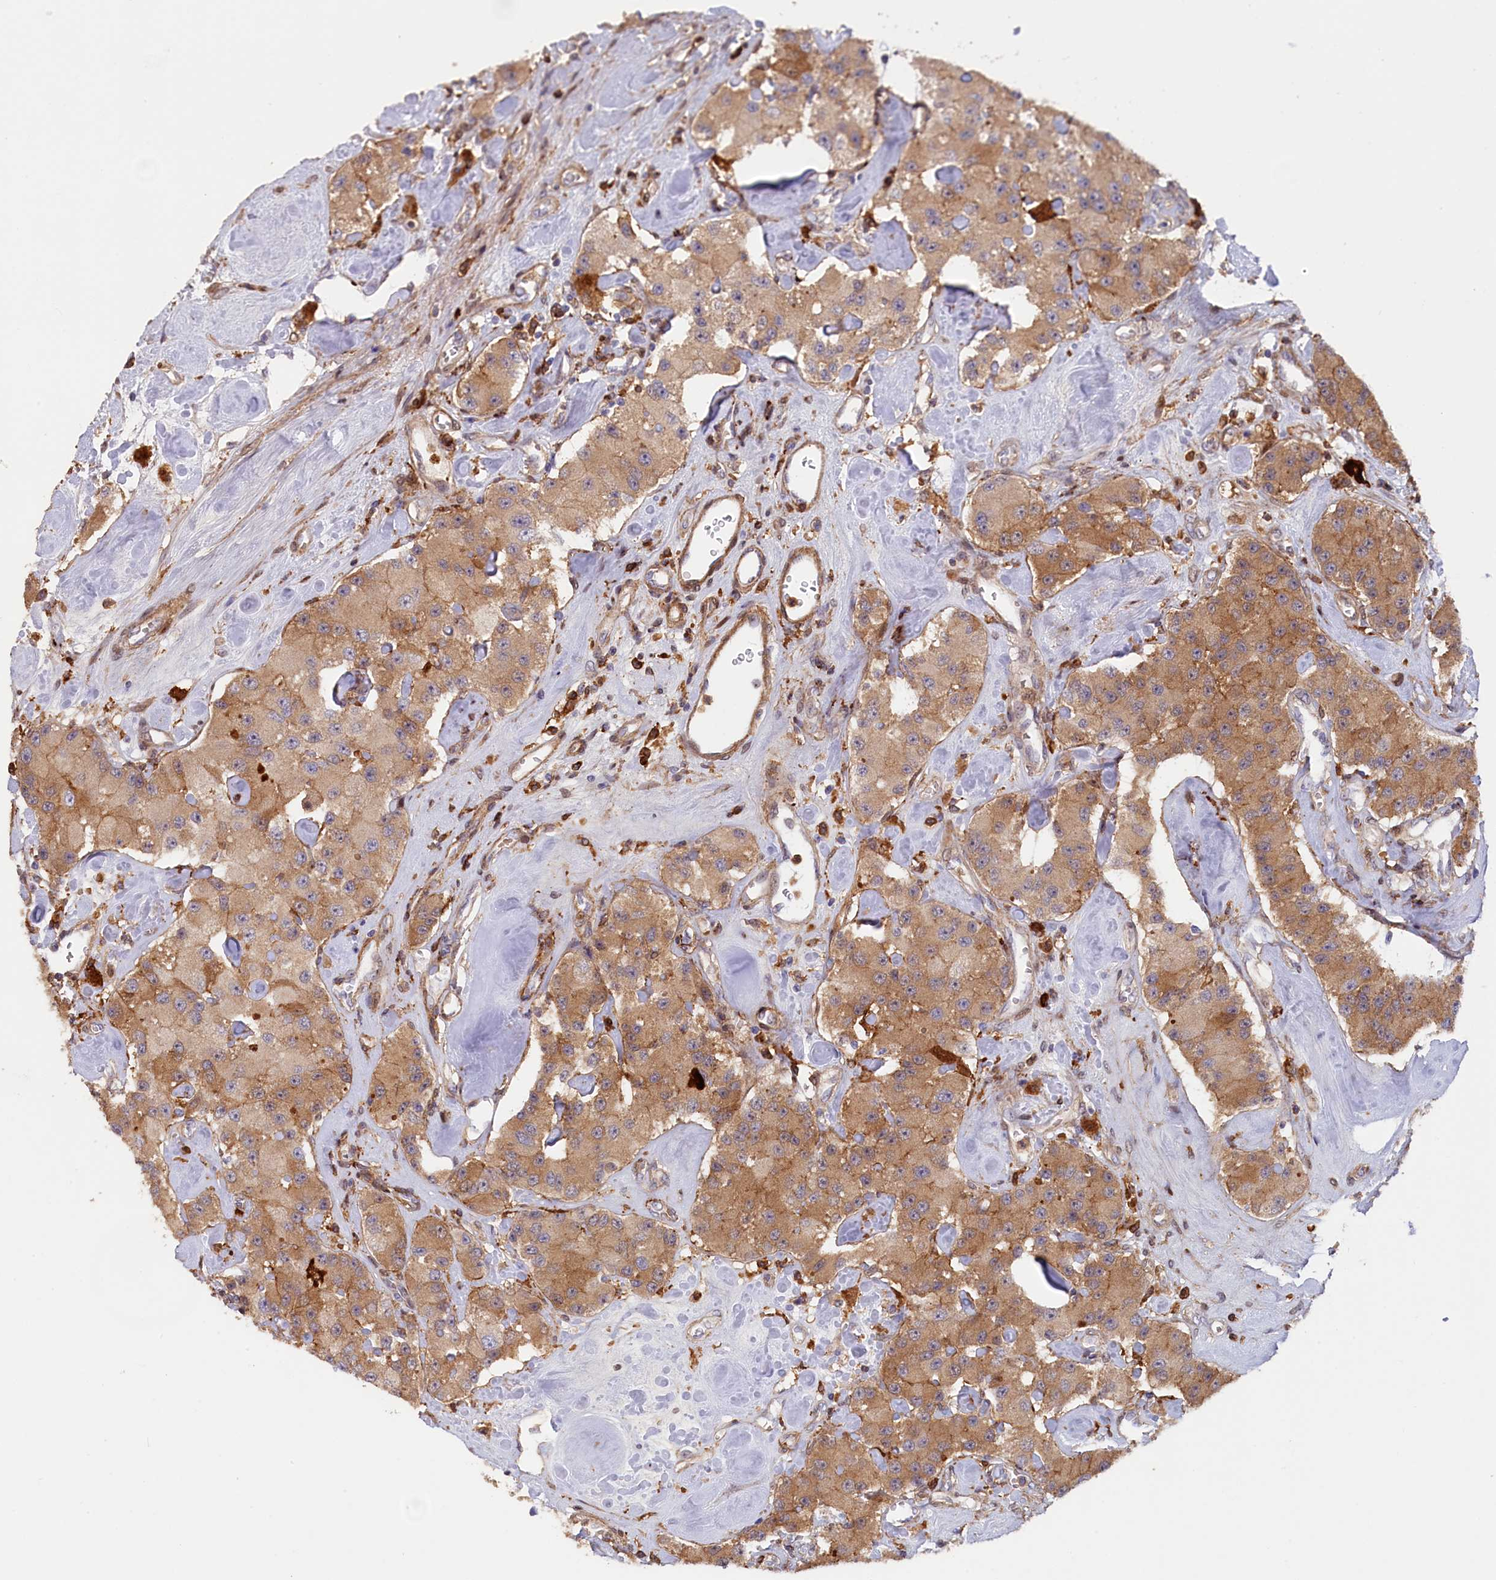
{"staining": {"intensity": "moderate", "quantity": ">75%", "location": "cytoplasmic/membranous"}, "tissue": "carcinoid", "cell_type": "Tumor cells", "image_type": "cancer", "snomed": [{"axis": "morphology", "description": "Carcinoid, malignant, NOS"}, {"axis": "topography", "description": "Pancreas"}], "caption": "An immunohistochemistry image of tumor tissue is shown. Protein staining in brown labels moderate cytoplasmic/membranous positivity in carcinoid within tumor cells.", "gene": "FERMT1", "patient": {"sex": "male", "age": 41}}